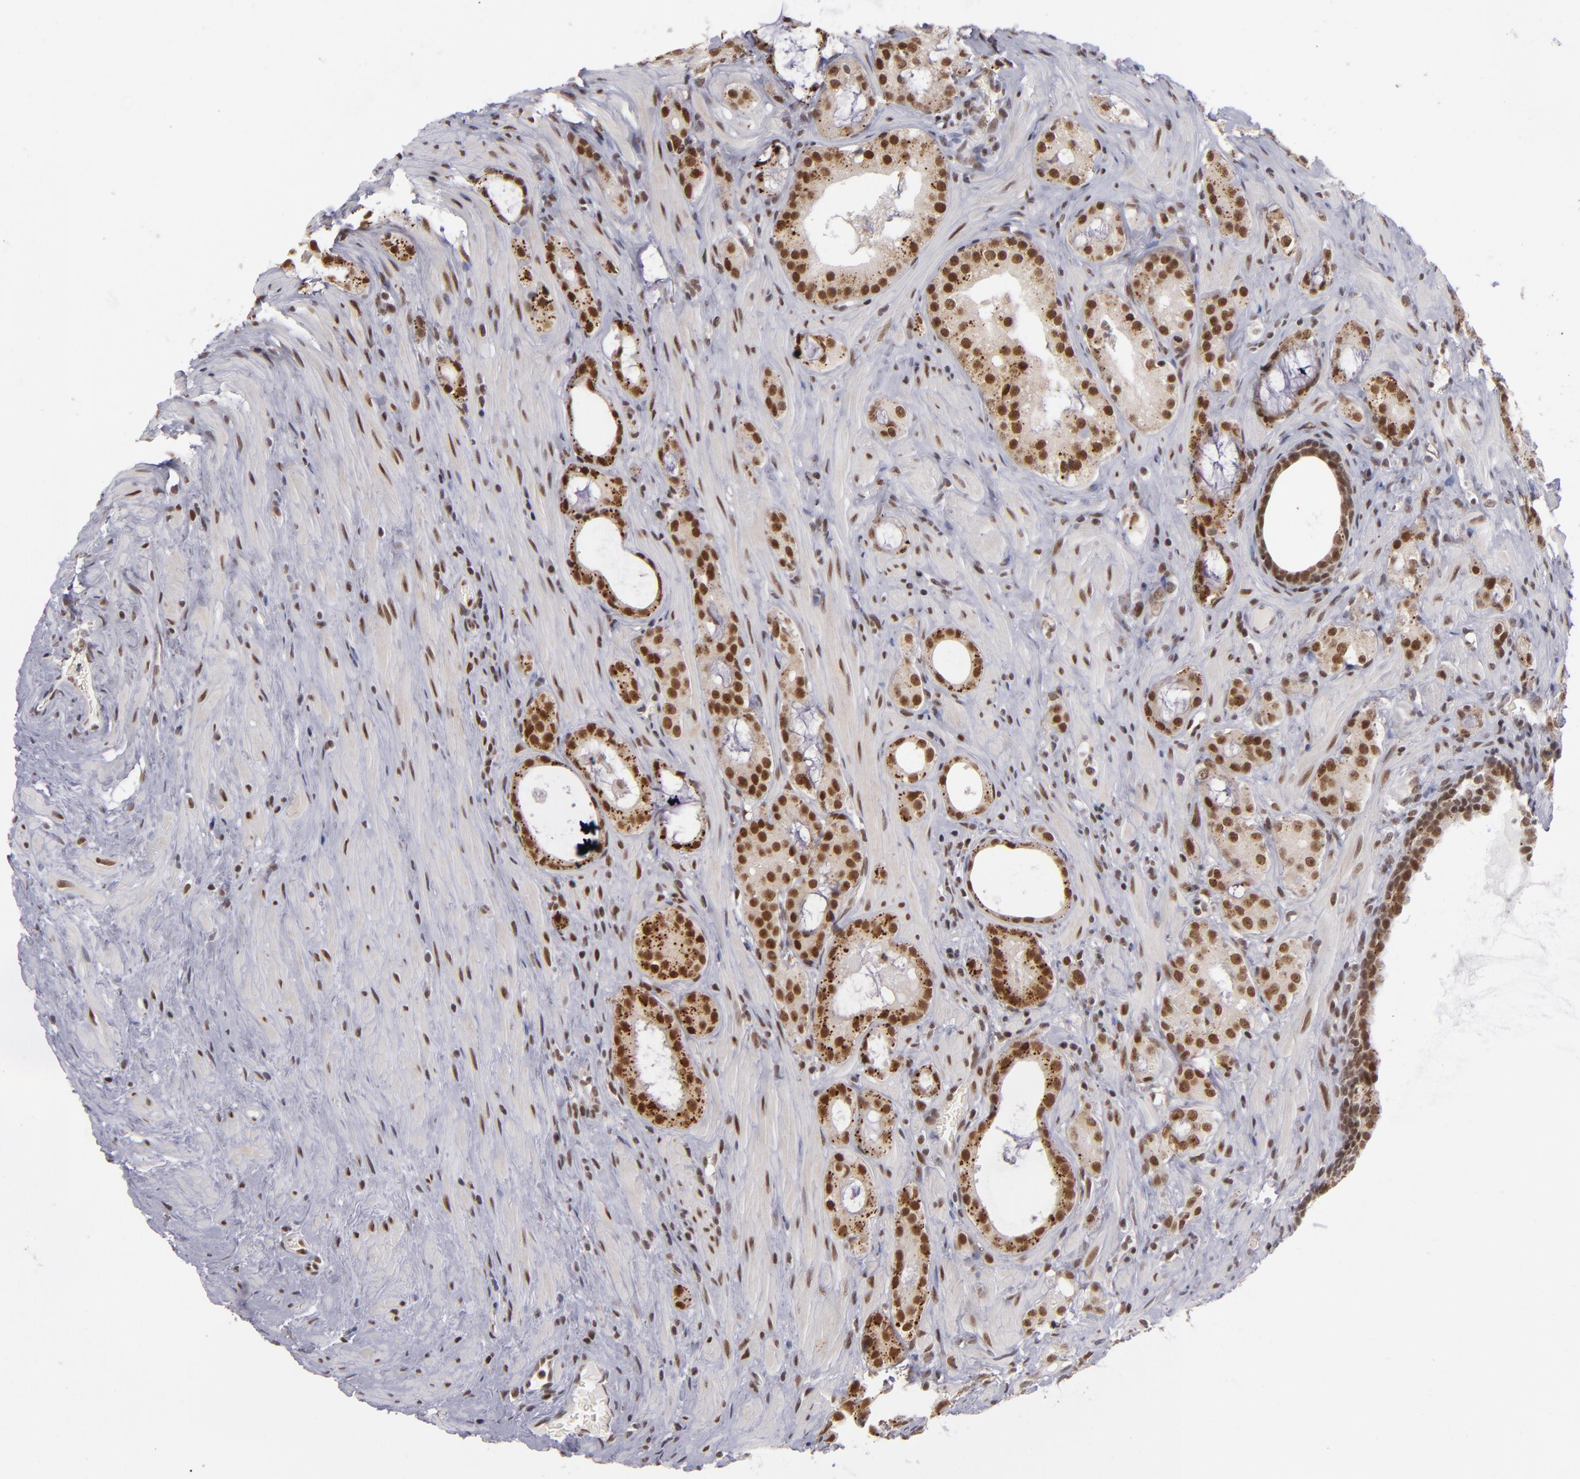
{"staining": {"intensity": "moderate", "quantity": ">75%", "location": "cytoplasmic/membranous,nuclear"}, "tissue": "prostate cancer", "cell_type": "Tumor cells", "image_type": "cancer", "snomed": [{"axis": "morphology", "description": "Adenocarcinoma, Medium grade"}, {"axis": "topography", "description": "Prostate"}], "caption": "IHC photomicrograph of neoplastic tissue: human prostate cancer stained using immunohistochemistry (IHC) displays medium levels of moderate protein expression localized specifically in the cytoplasmic/membranous and nuclear of tumor cells, appearing as a cytoplasmic/membranous and nuclear brown color.", "gene": "MLLT3", "patient": {"sex": "male", "age": 73}}